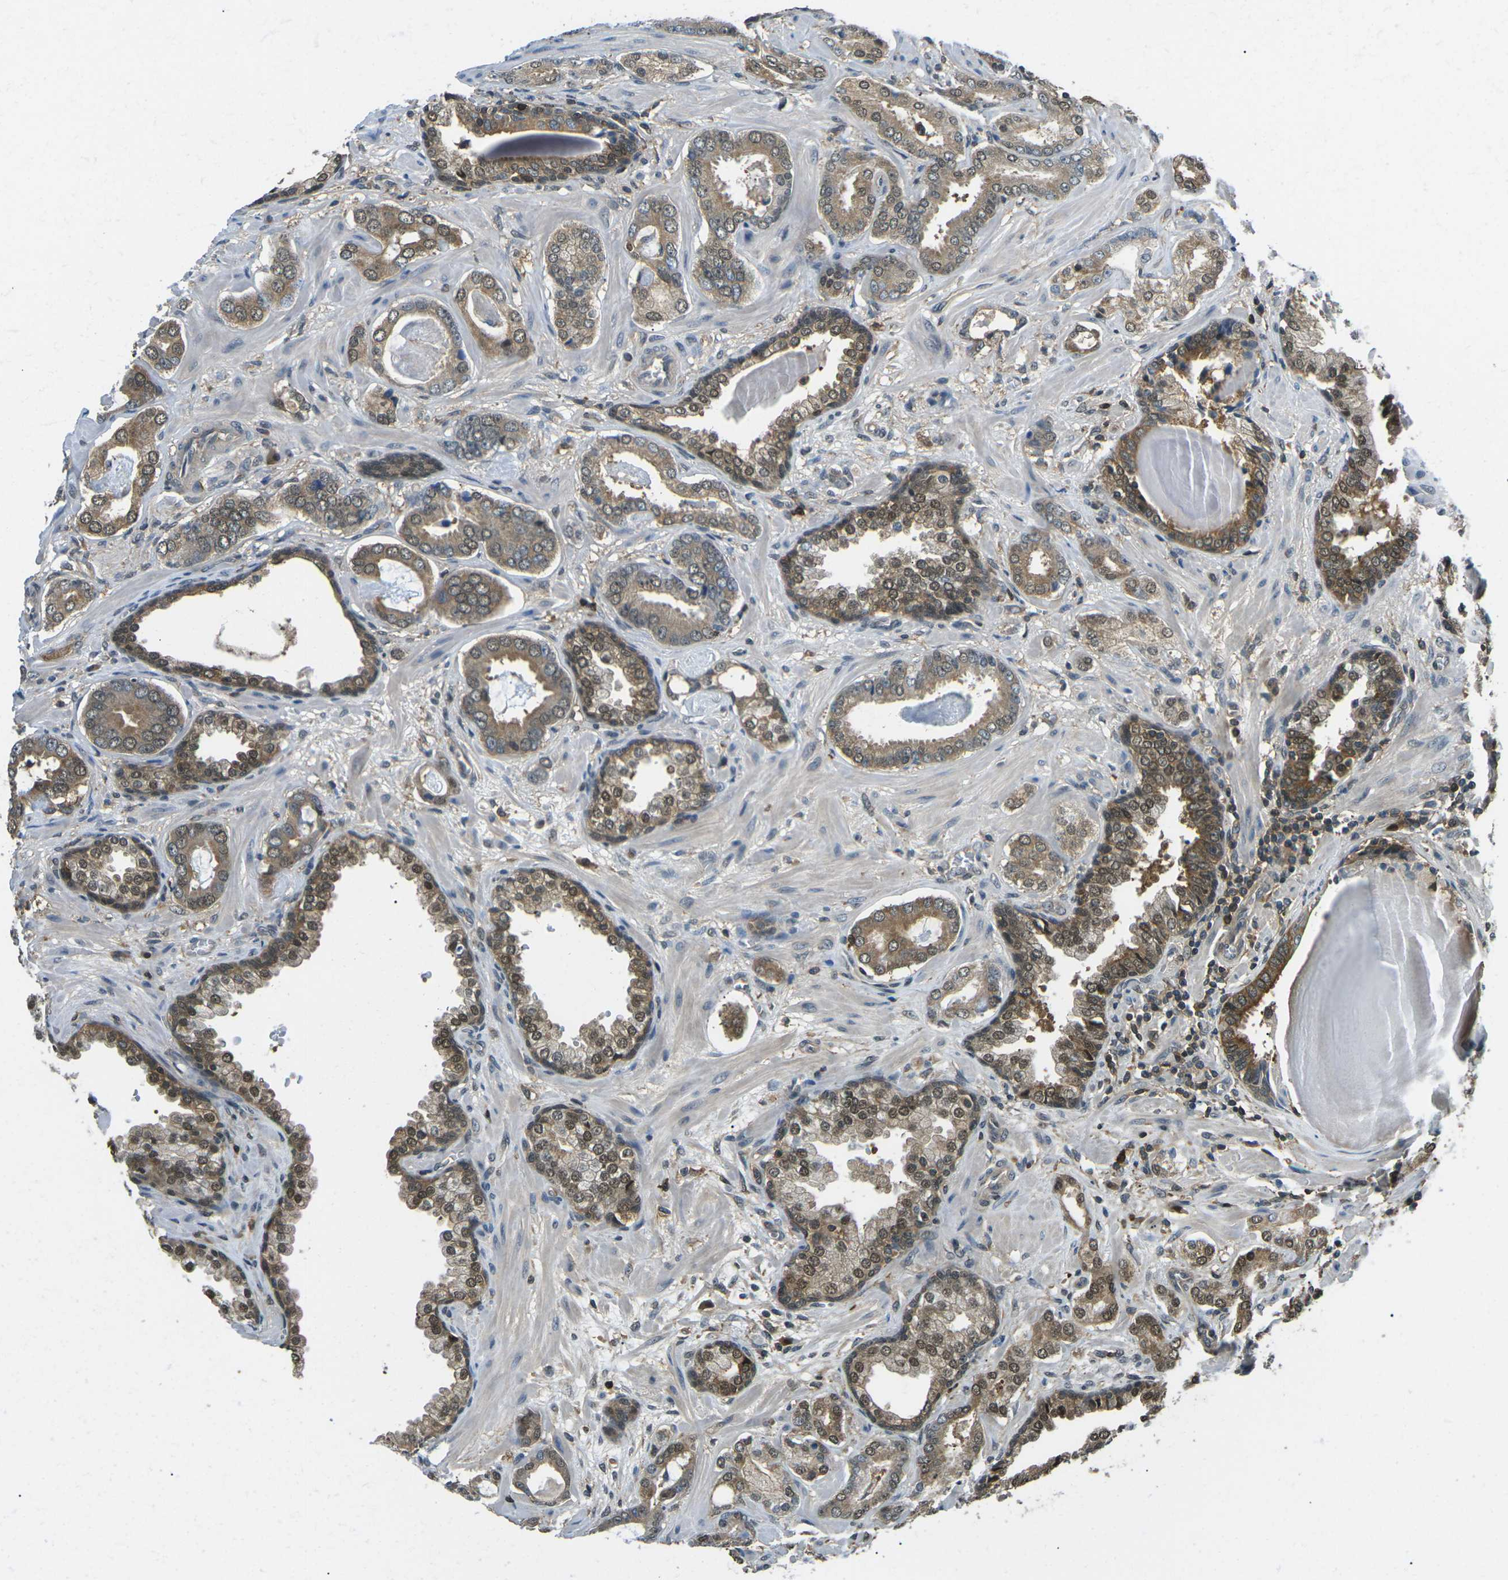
{"staining": {"intensity": "moderate", "quantity": ">75%", "location": "cytoplasmic/membranous,nuclear"}, "tissue": "prostate cancer", "cell_type": "Tumor cells", "image_type": "cancer", "snomed": [{"axis": "morphology", "description": "Adenocarcinoma, Low grade"}, {"axis": "topography", "description": "Prostate"}], "caption": "Low-grade adenocarcinoma (prostate) stained with DAB immunohistochemistry (IHC) reveals medium levels of moderate cytoplasmic/membranous and nuclear positivity in about >75% of tumor cells. The staining is performed using DAB brown chromogen to label protein expression. The nuclei are counter-stained blue using hematoxylin.", "gene": "PIEZO2", "patient": {"sex": "male", "age": 53}}